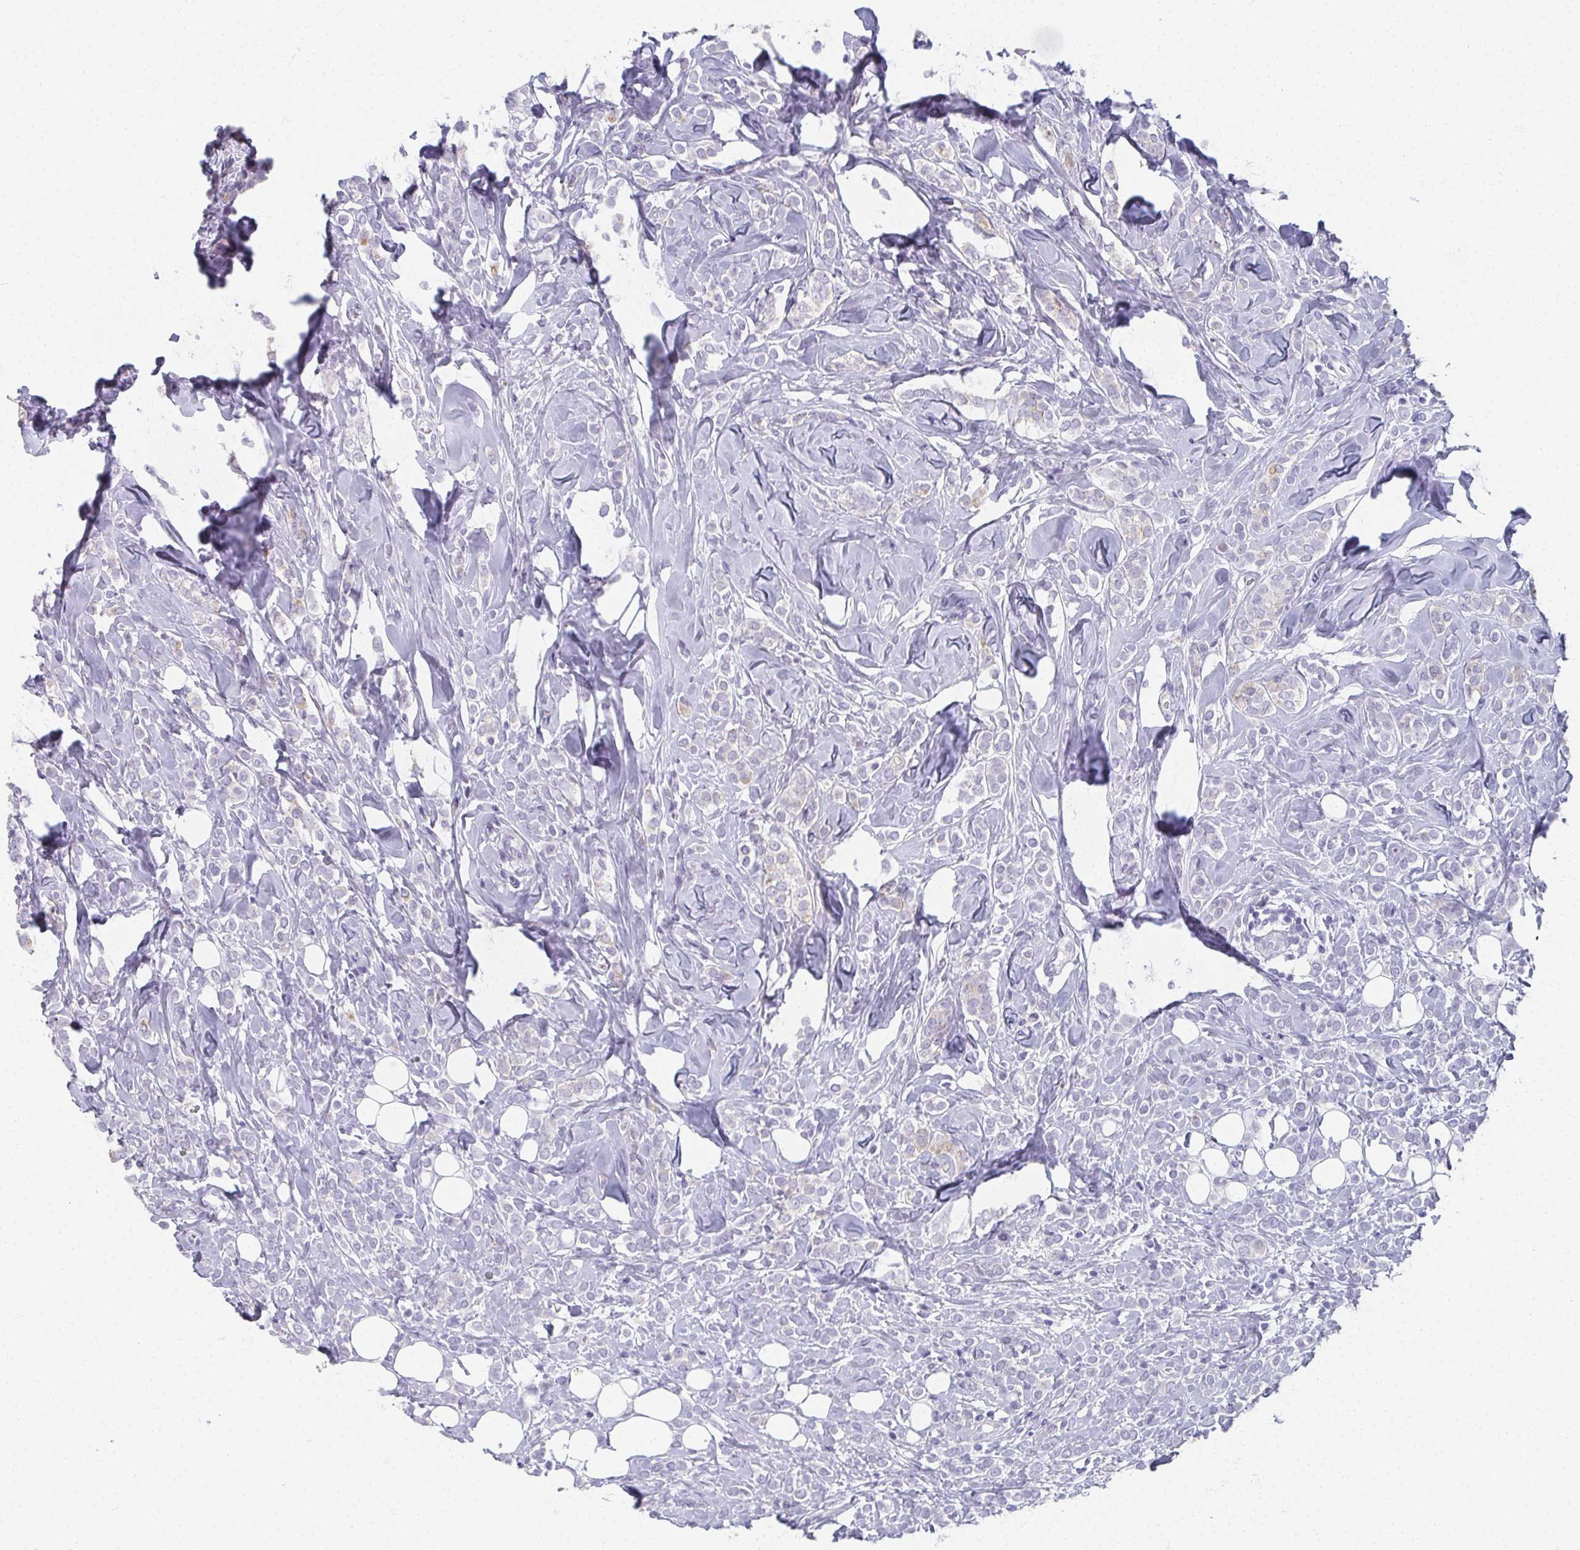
{"staining": {"intensity": "negative", "quantity": "none", "location": "none"}, "tissue": "breast cancer", "cell_type": "Tumor cells", "image_type": "cancer", "snomed": [{"axis": "morphology", "description": "Lobular carcinoma"}, {"axis": "topography", "description": "Breast"}], "caption": "Micrograph shows no protein staining in tumor cells of lobular carcinoma (breast) tissue.", "gene": "CAMKV", "patient": {"sex": "female", "age": 49}}